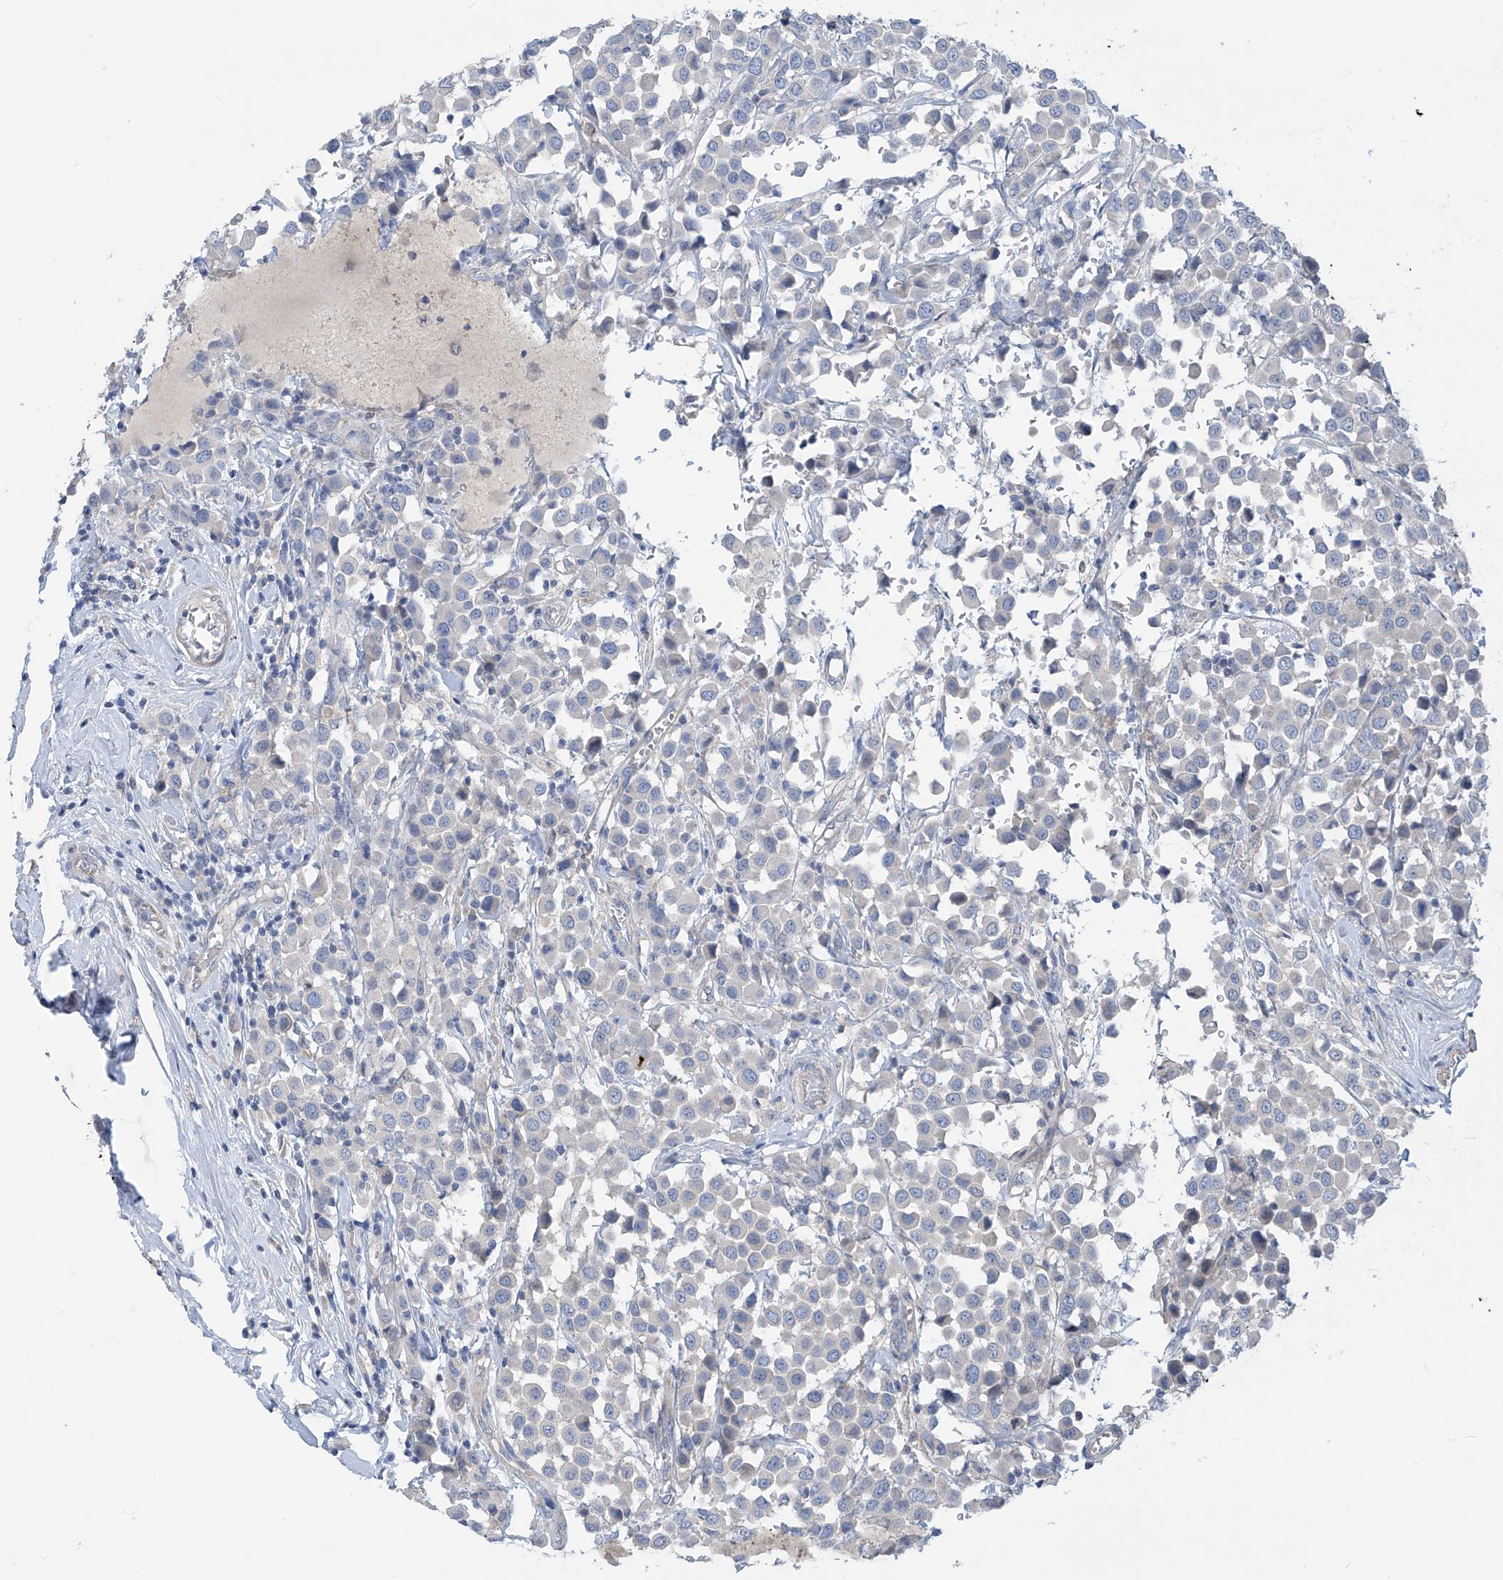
{"staining": {"intensity": "negative", "quantity": "none", "location": "none"}, "tissue": "breast cancer", "cell_type": "Tumor cells", "image_type": "cancer", "snomed": [{"axis": "morphology", "description": "Duct carcinoma"}, {"axis": "topography", "description": "Breast"}], "caption": "Tumor cells show no significant protein staining in intraductal carcinoma (breast). (Brightfield microscopy of DAB (3,3'-diaminobenzidine) IHC at high magnification).", "gene": "PHACTR4", "patient": {"sex": "female", "age": 61}}